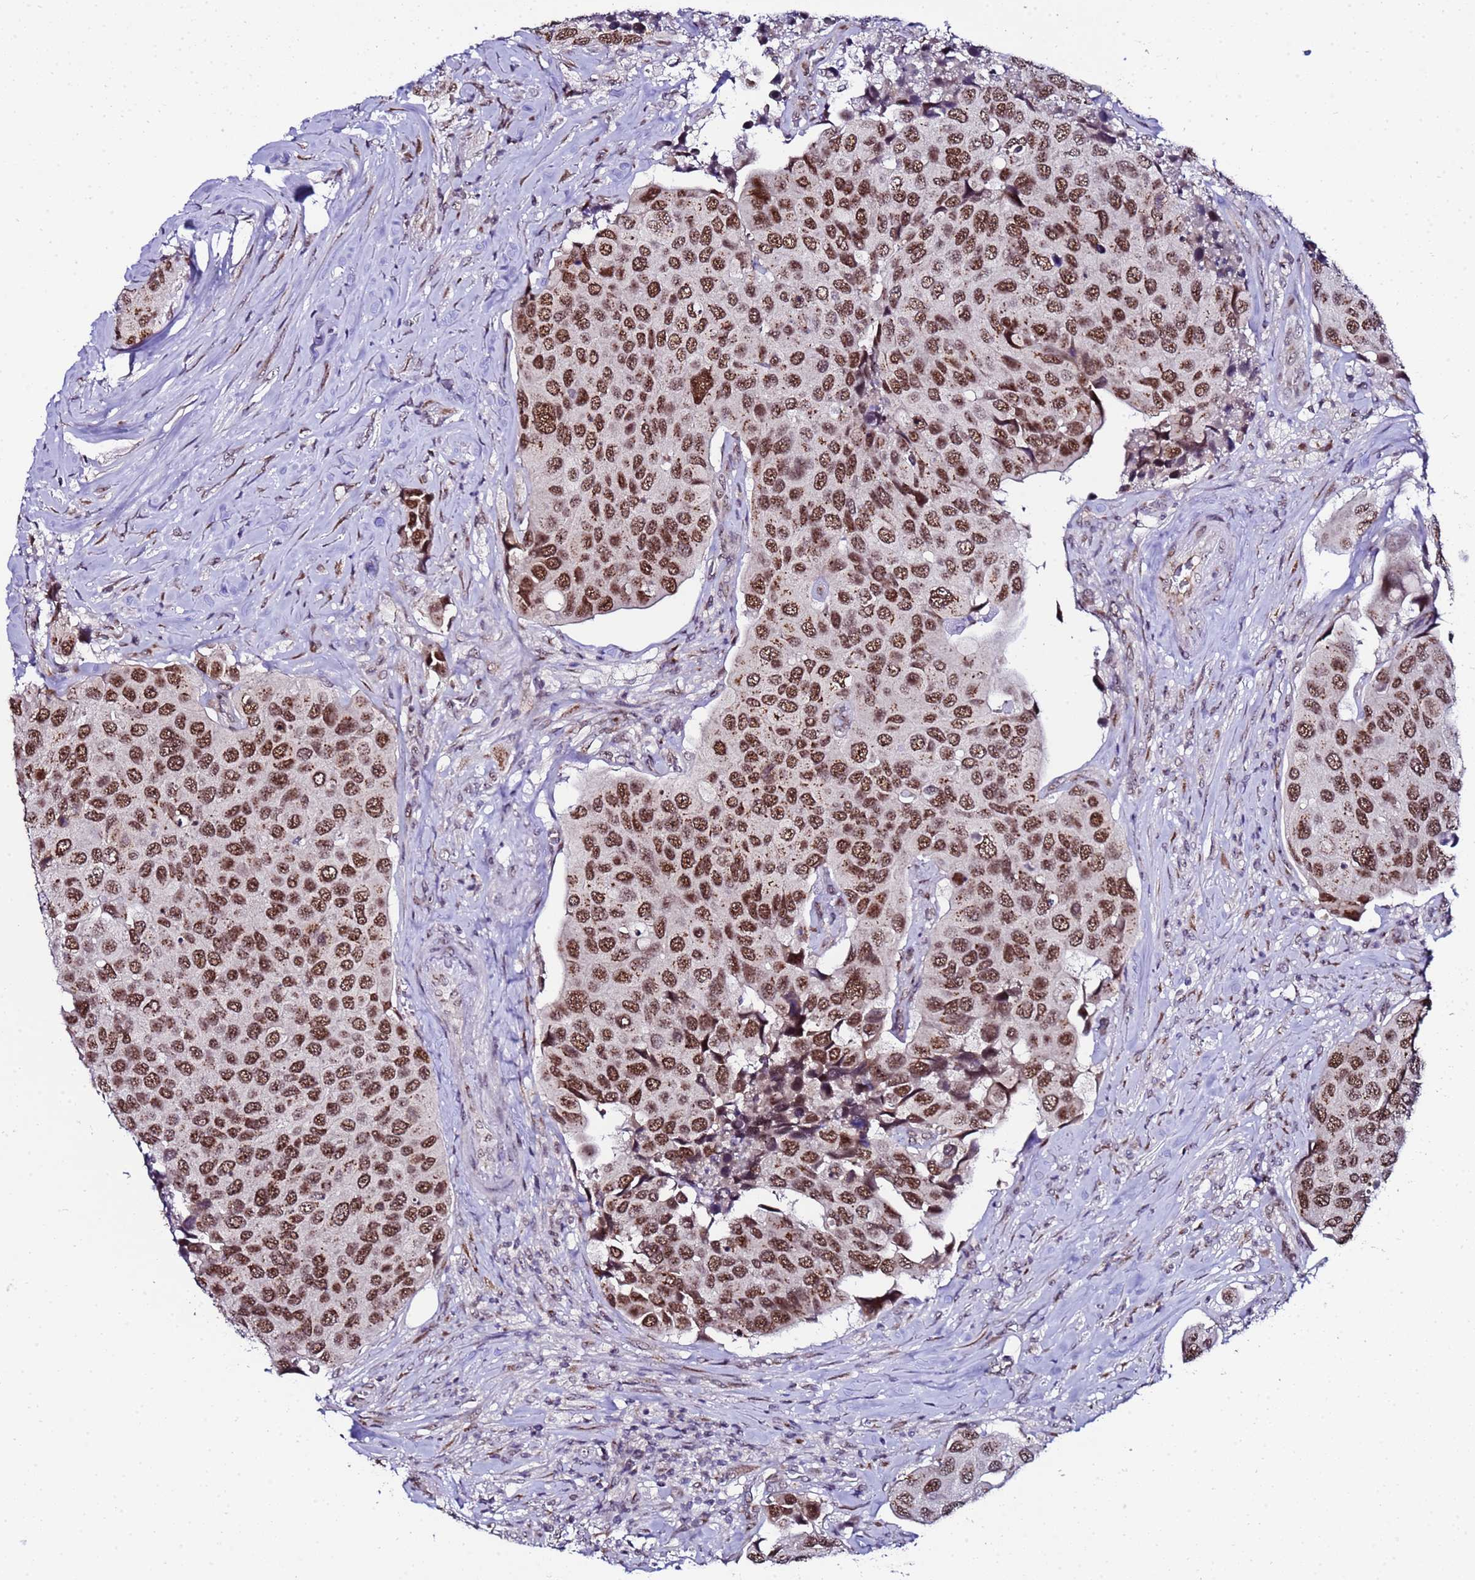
{"staining": {"intensity": "strong", "quantity": ">75%", "location": "cytoplasmic/membranous,nuclear"}, "tissue": "urothelial cancer", "cell_type": "Tumor cells", "image_type": "cancer", "snomed": [{"axis": "morphology", "description": "Urothelial carcinoma, High grade"}, {"axis": "topography", "description": "Urinary bladder"}], "caption": "DAB (3,3'-diaminobenzidine) immunohistochemical staining of high-grade urothelial carcinoma demonstrates strong cytoplasmic/membranous and nuclear protein expression in about >75% of tumor cells. Nuclei are stained in blue.", "gene": "C19orf47", "patient": {"sex": "male", "age": 74}}